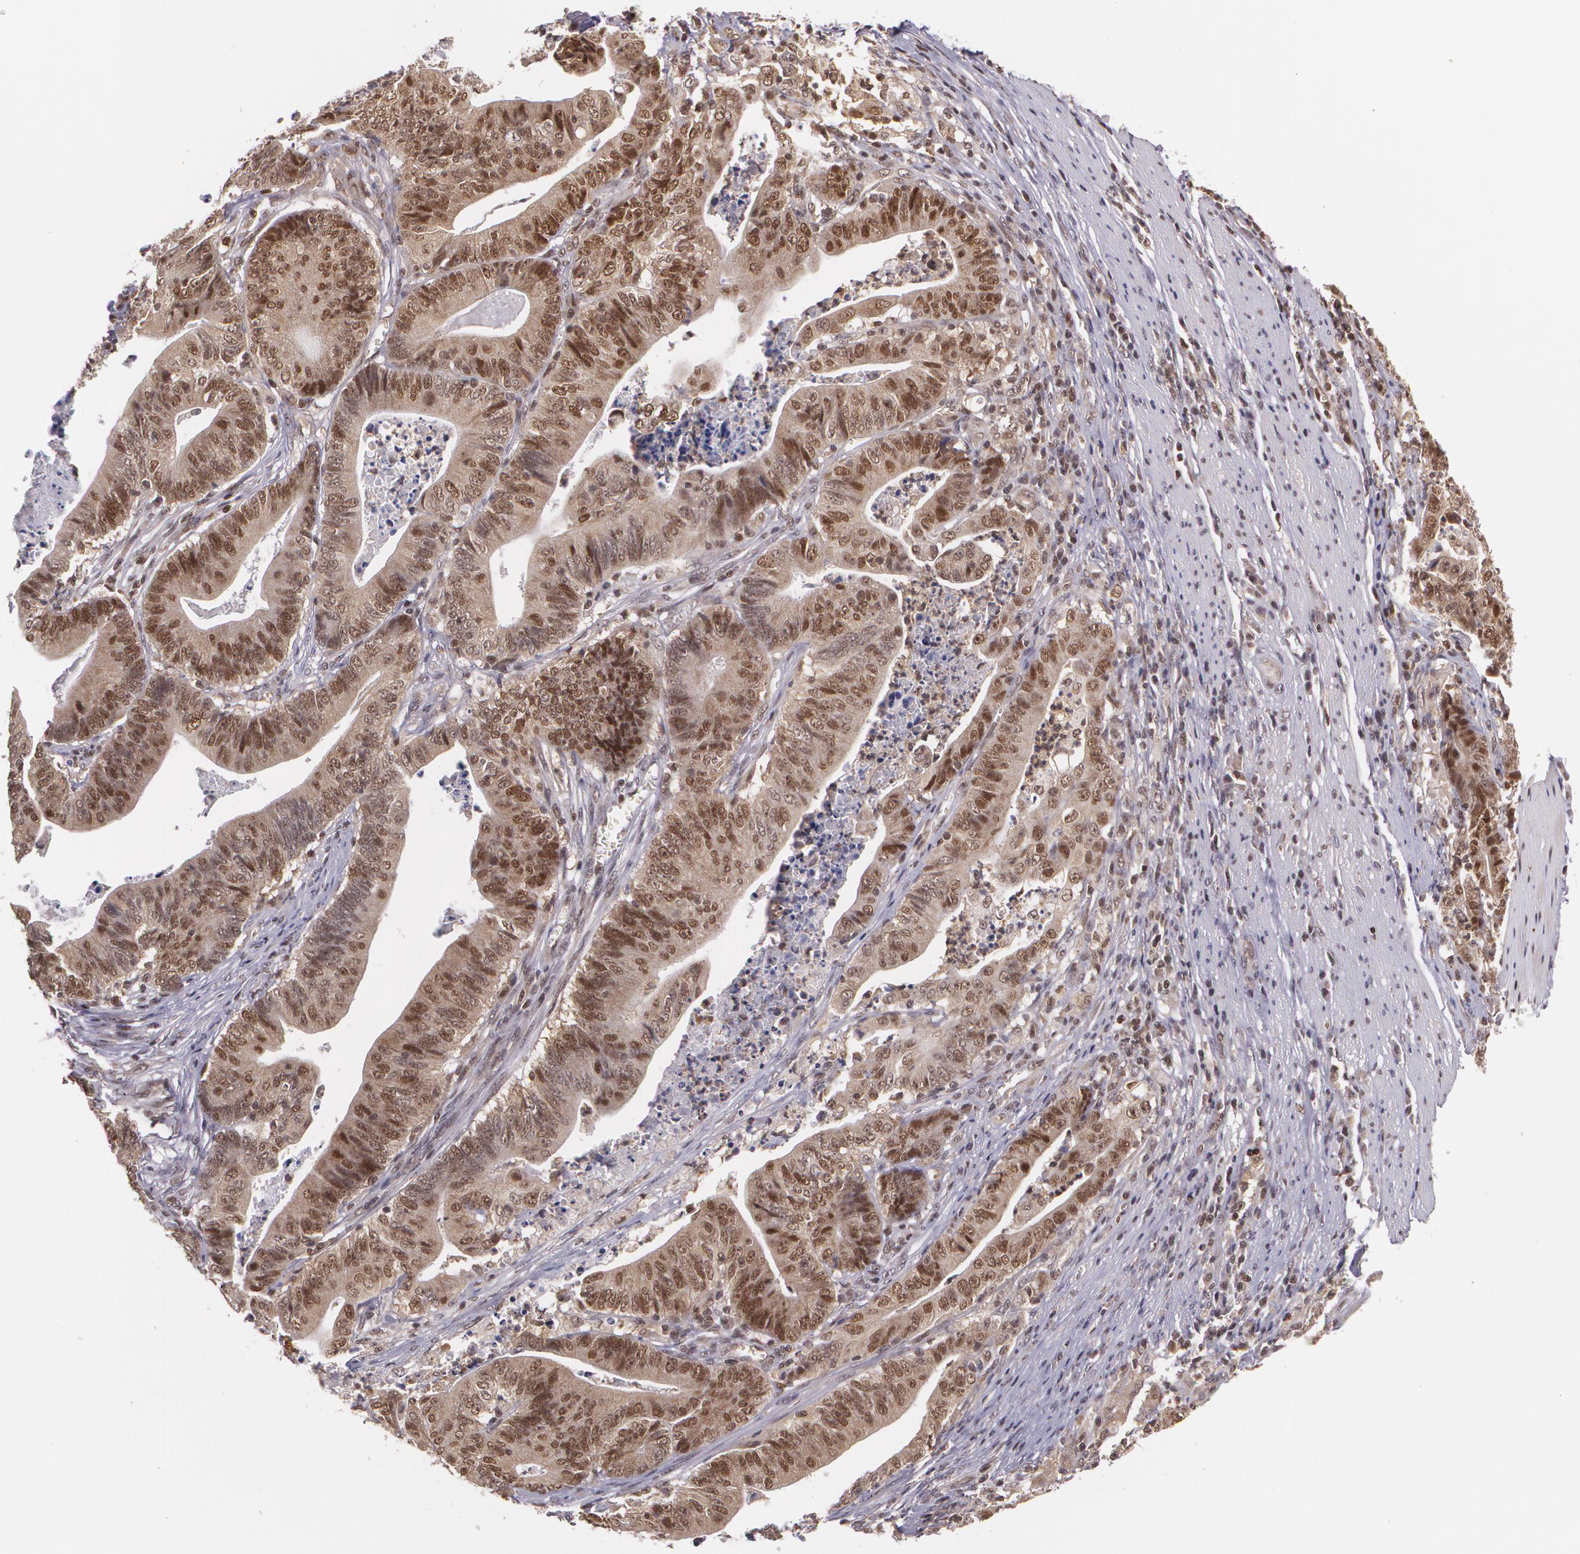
{"staining": {"intensity": "moderate", "quantity": ">75%", "location": "cytoplasmic/membranous,nuclear"}, "tissue": "stomach cancer", "cell_type": "Tumor cells", "image_type": "cancer", "snomed": [{"axis": "morphology", "description": "Adenocarcinoma, NOS"}, {"axis": "topography", "description": "Stomach, lower"}], "caption": "Brown immunohistochemical staining in human stomach cancer demonstrates moderate cytoplasmic/membranous and nuclear staining in about >75% of tumor cells.", "gene": "CUL2", "patient": {"sex": "female", "age": 86}}